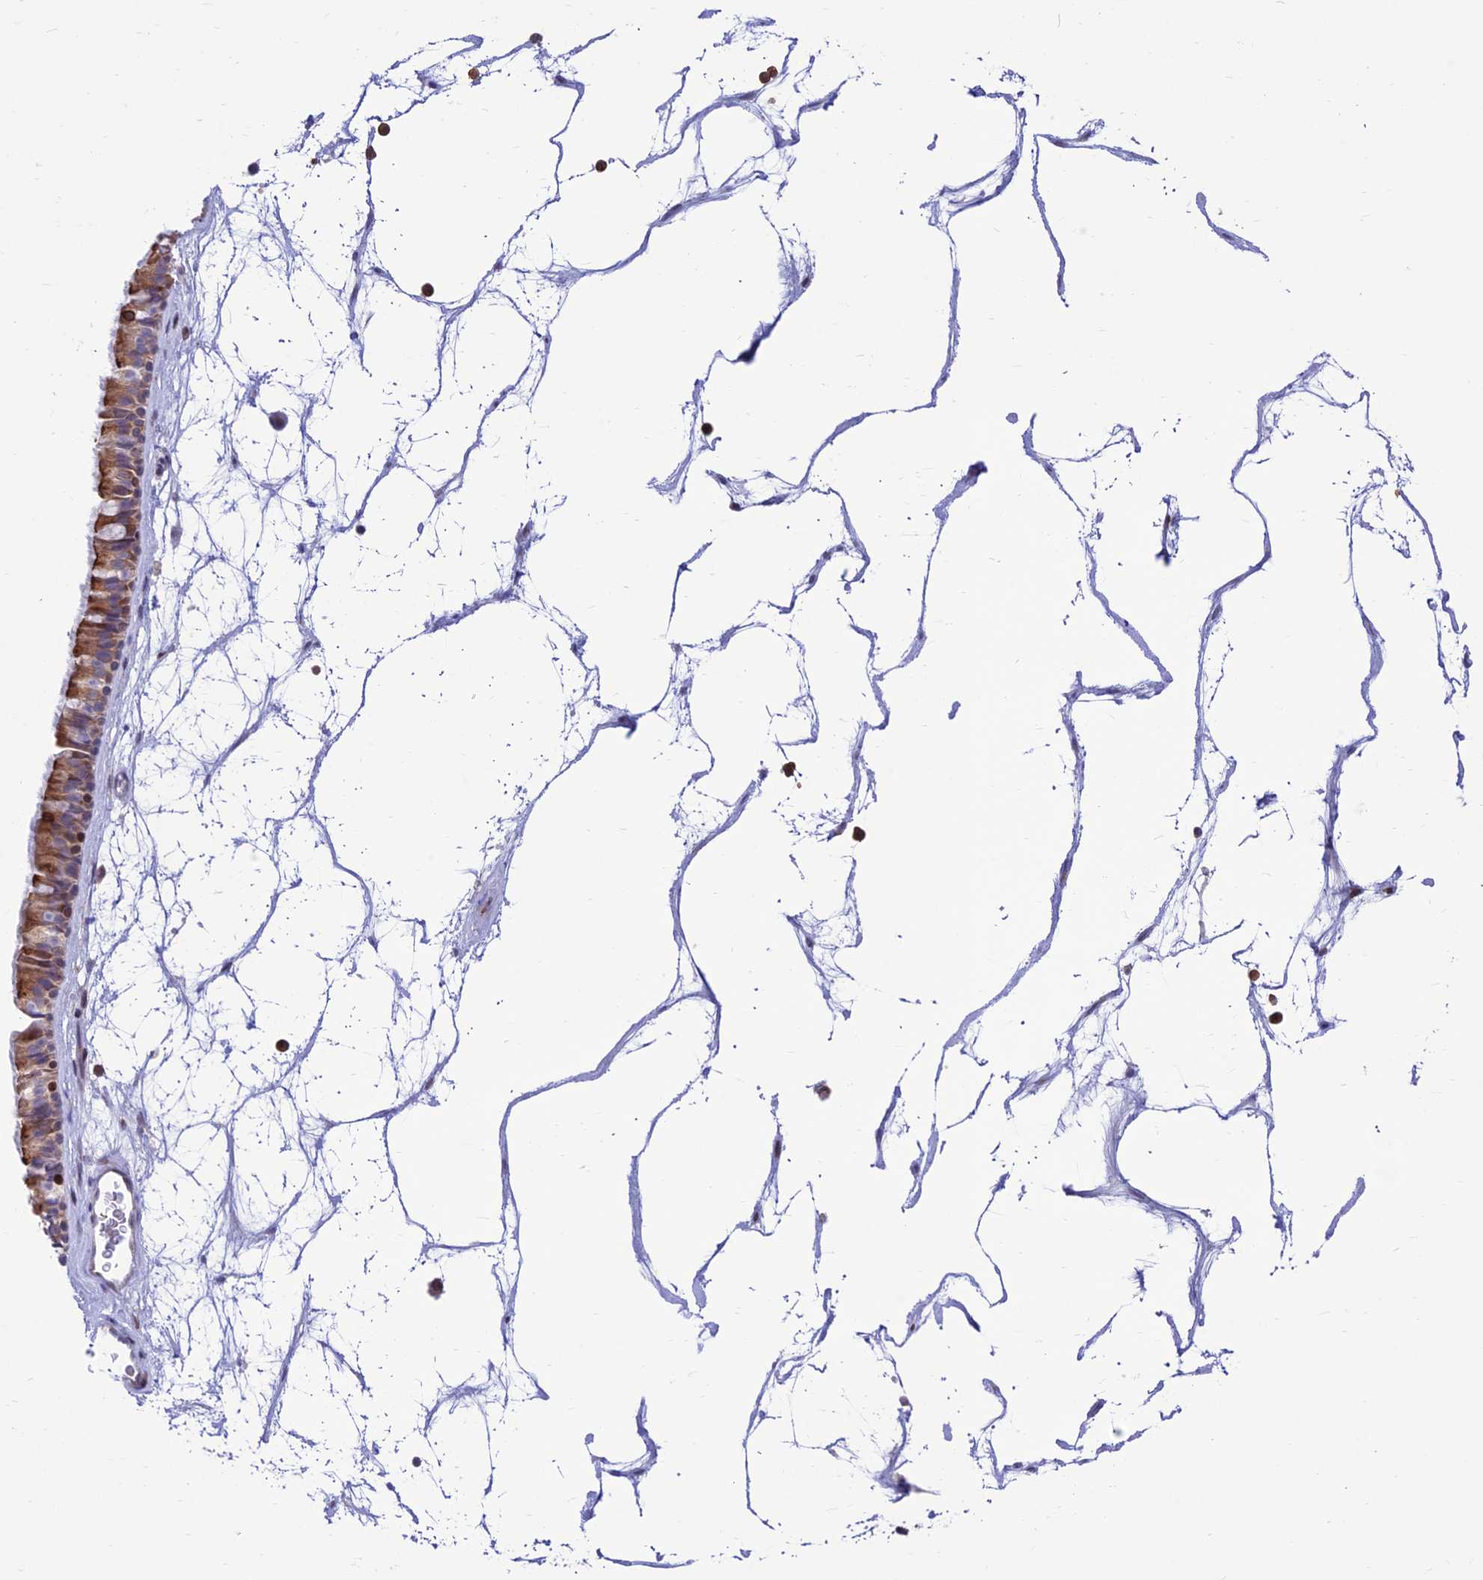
{"staining": {"intensity": "moderate", "quantity": "25%-75%", "location": "cytoplasmic/membranous,nuclear"}, "tissue": "nasopharynx", "cell_type": "Respiratory epithelial cells", "image_type": "normal", "snomed": [{"axis": "morphology", "description": "Normal tissue, NOS"}, {"axis": "topography", "description": "Nasopharynx"}], "caption": "Nasopharynx stained for a protein (brown) shows moderate cytoplasmic/membranous,nuclear positive expression in approximately 25%-75% of respiratory epithelial cells.", "gene": "FAM186B", "patient": {"sex": "male", "age": 64}}